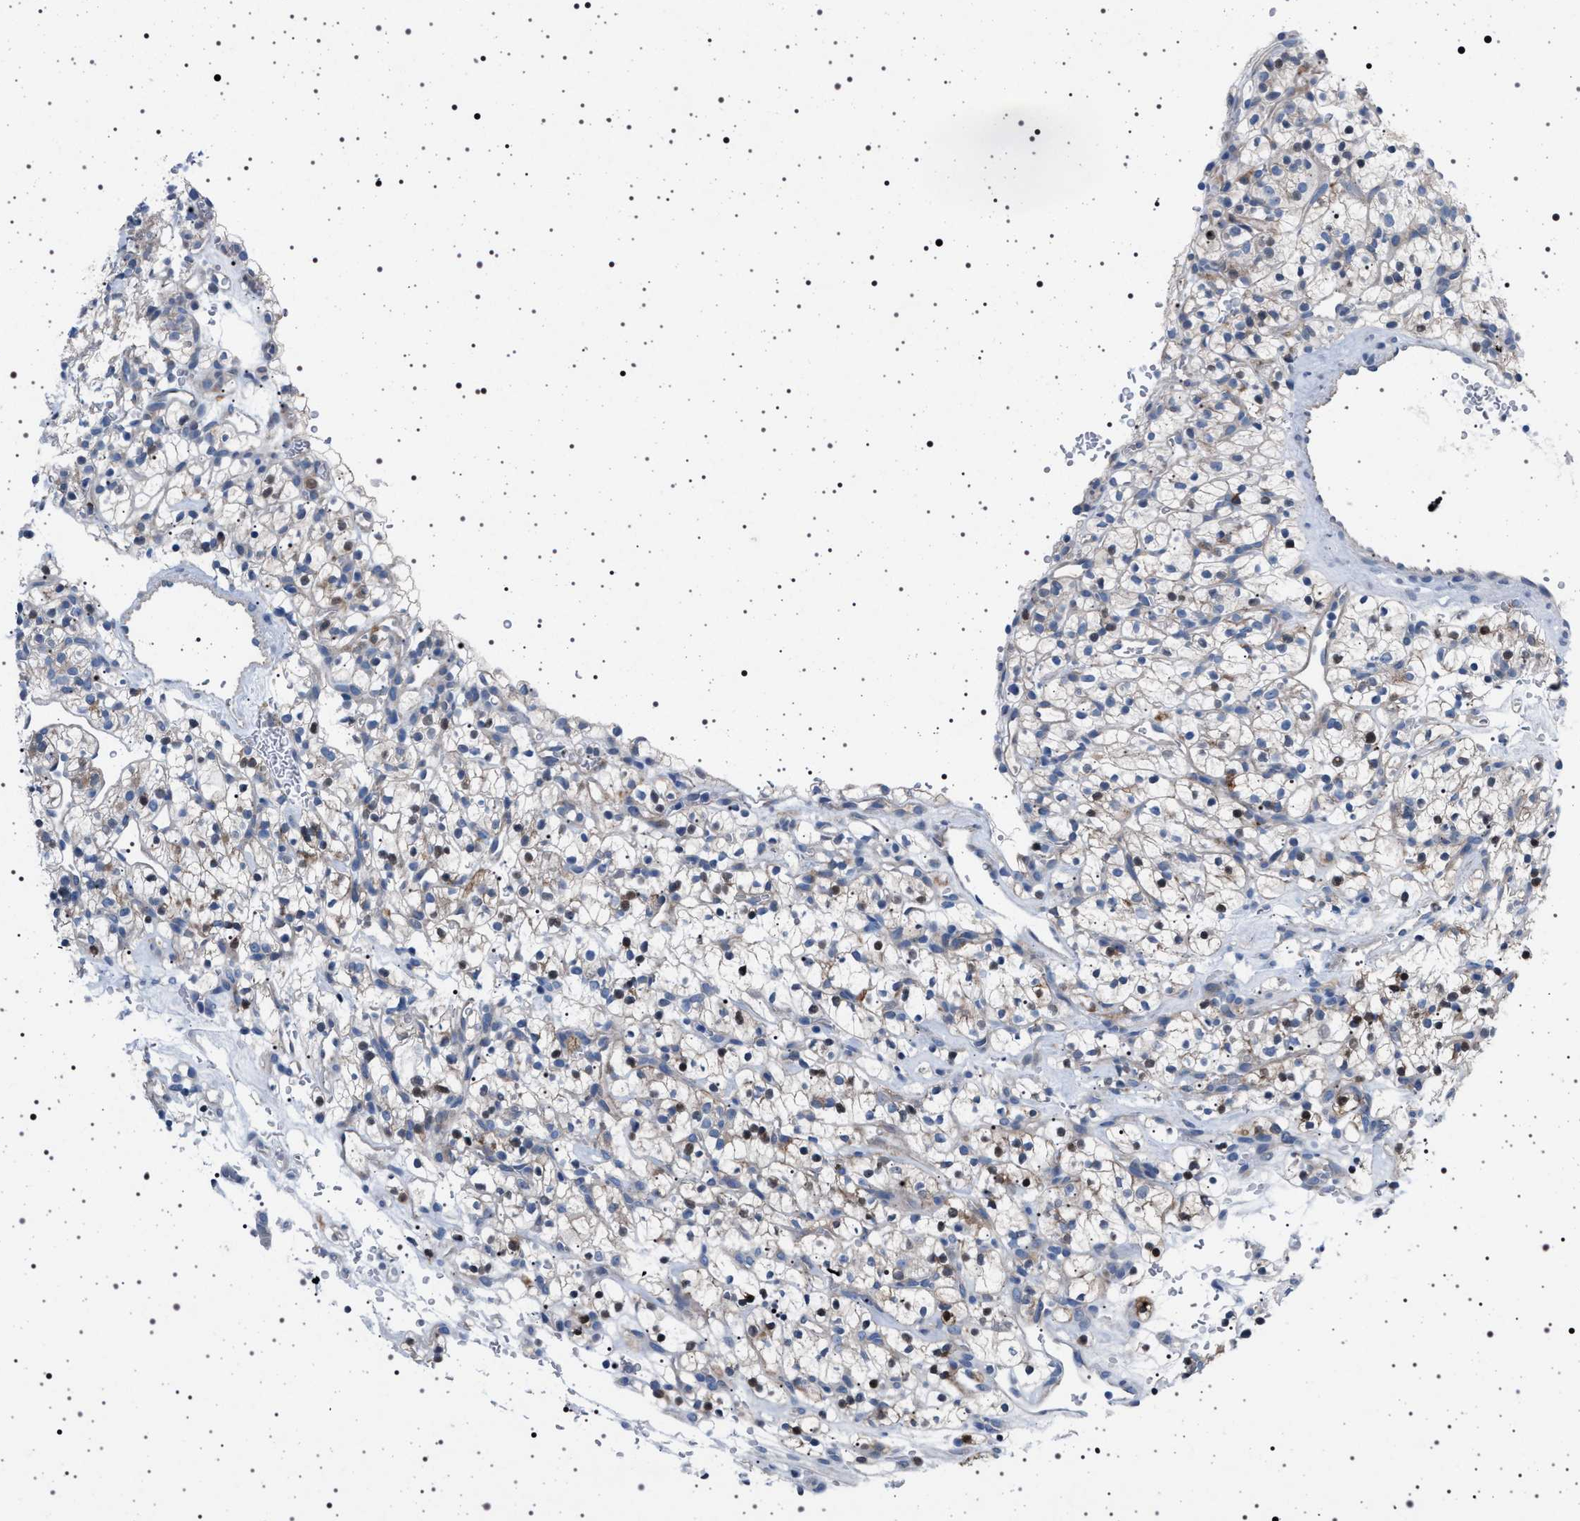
{"staining": {"intensity": "negative", "quantity": "none", "location": "none"}, "tissue": "renal cancer", "cell_type": "Tumor cells", "image_type": "cancer", "snomed": [{"axis": "morphology", "description": "Adenocarcinoma, NOS"}, {"axis": "topography", "description": "Kidney"}], "caption": "There is no significant expression in tumor cells of renal cancer.", "gene": "NAT9", "patient": {"sex": "female", "age": 57}}